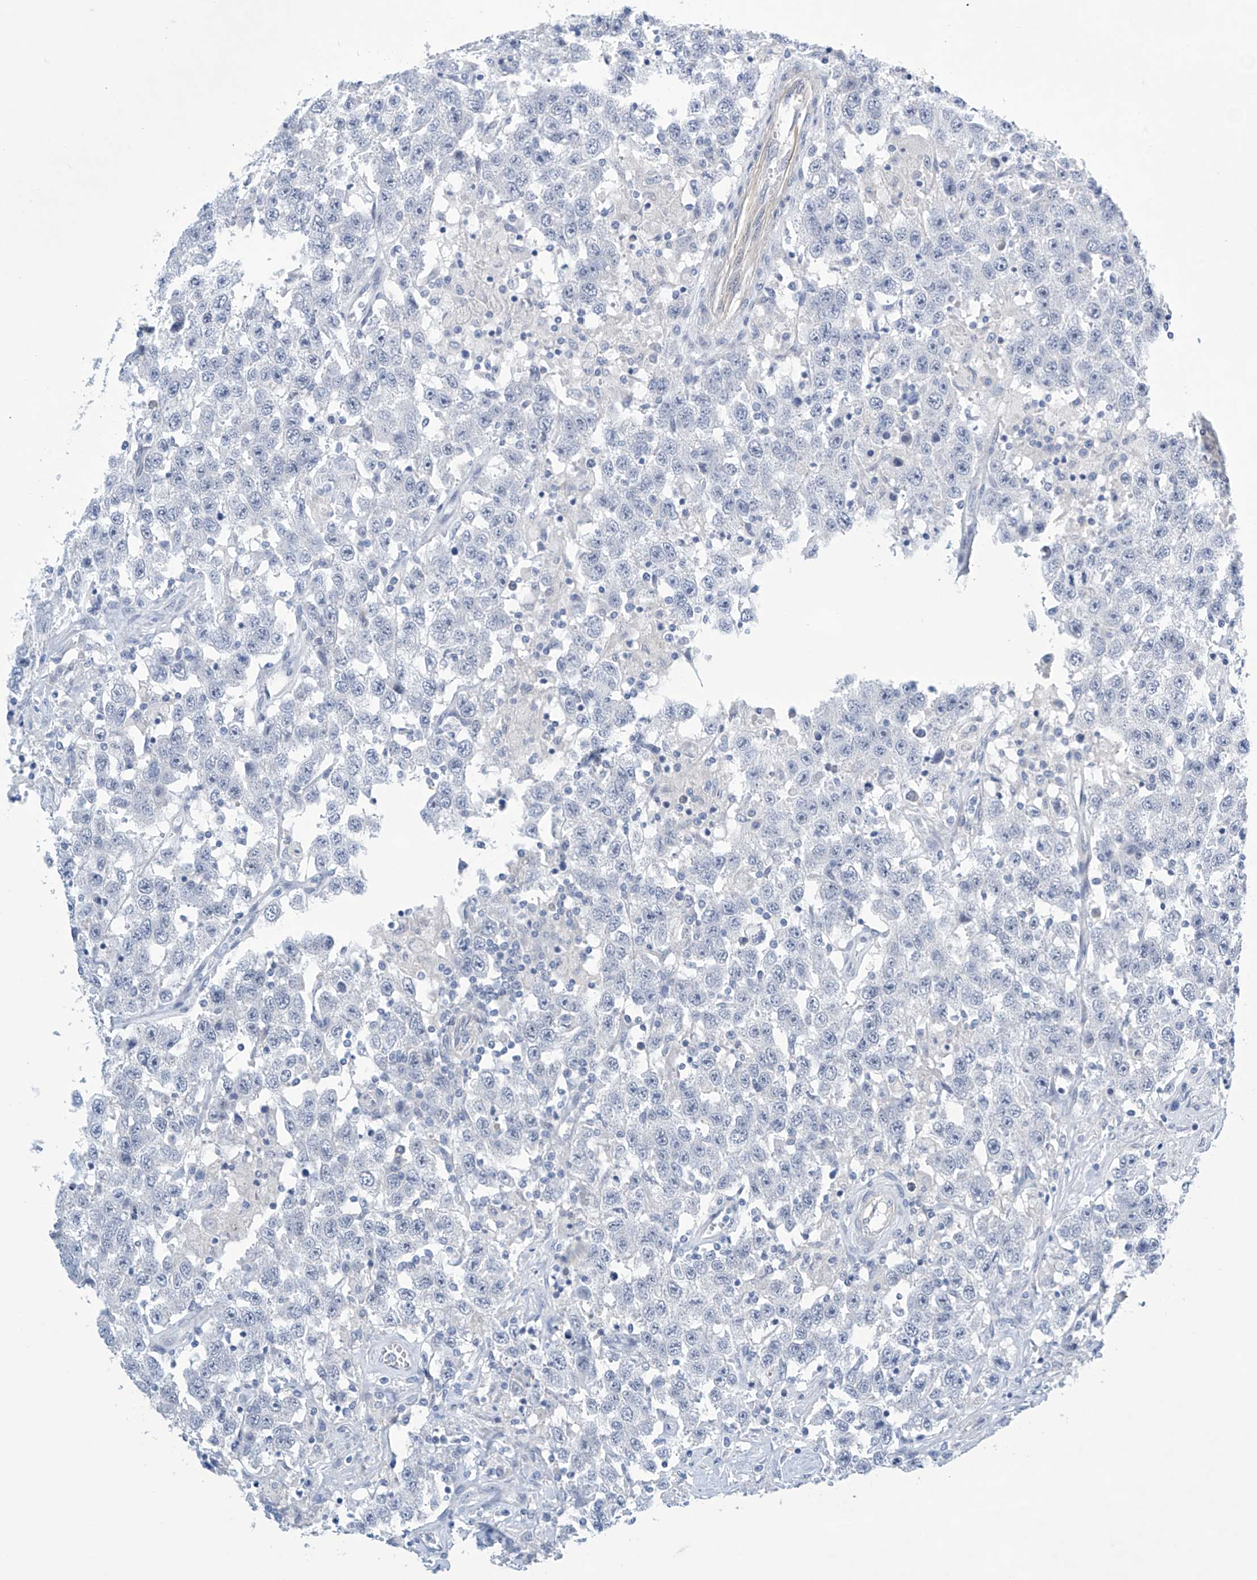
{"staining": {"intensity": "negative", "quantity": "none", "location": "none"}, "tissue": "testis cancer", "cell_type": "Tumor cells", "image_type": "cancer", "snomed": [{"axis": "morphology", "description": "Seminoma, NOS"}, {"axis": "topography", "description": "Testis"}], "caption": "A high-resolution photomicrograph shows immunohistochemistry (IHC) staining of seminoma (testis), which displays no significant expression in tumor cells.", "gene": "SLC35A5", "patient": {"sex": "male", "age": 41}}